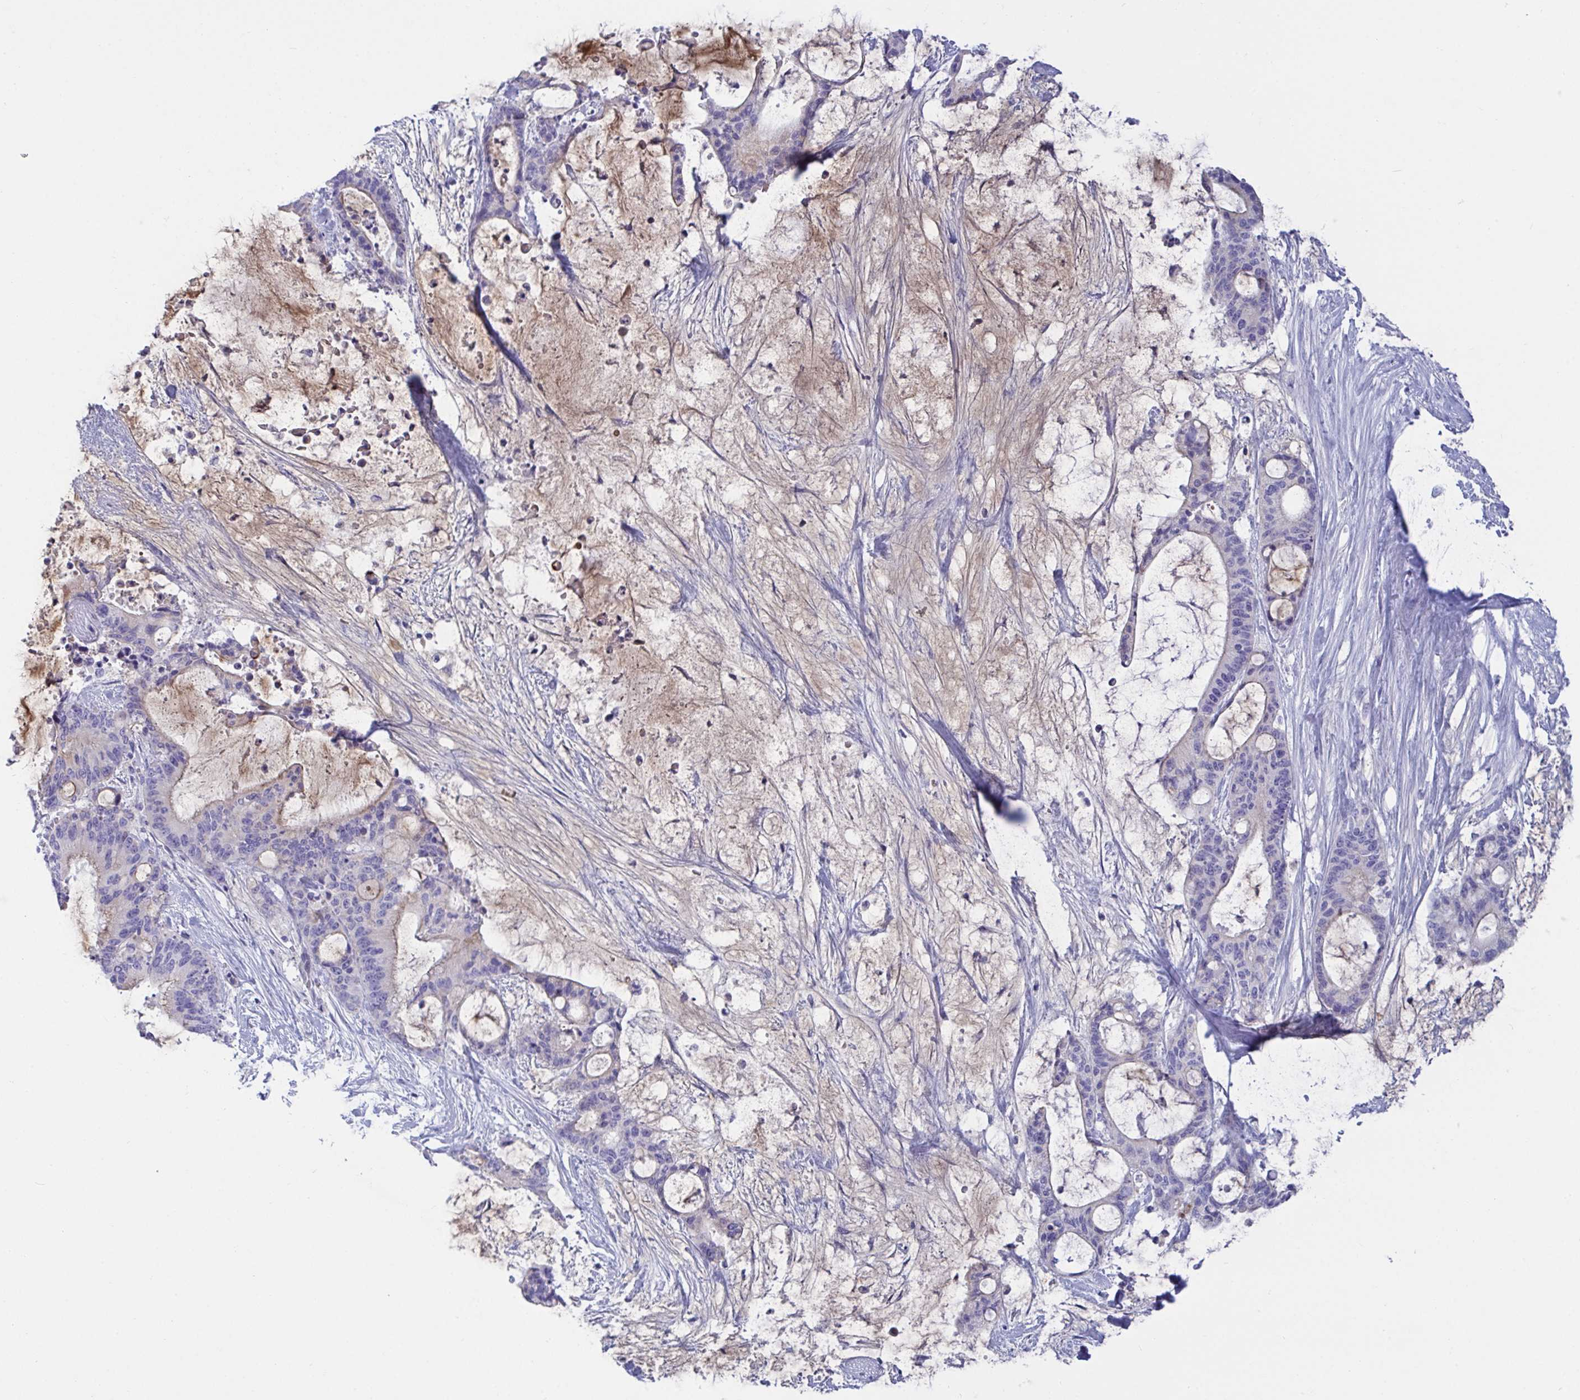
{"staining": {"intensity": "negative", "quantity": "none", "location": "none"}, "tissue": "liver cancer", "cell_type": "Tumor cells", "image_type": "cancer", "snomed": [{"axis": "morphology", "description": "Normal tissue, NOS"}, {"axis": "morphology", "description": "Cholangiocarcinoma"}, {"axis": "topography", "description": "Liver"}, {"axis": "topography", "description": "Peripheral nerve tissue"}], "caption": "Image shows no protein staining in tumor cells of liver cancer (cholangiocarcinoma) tissue.", "gene": "TAS2R38", "patient": {"sex": "female", "age": 73}}